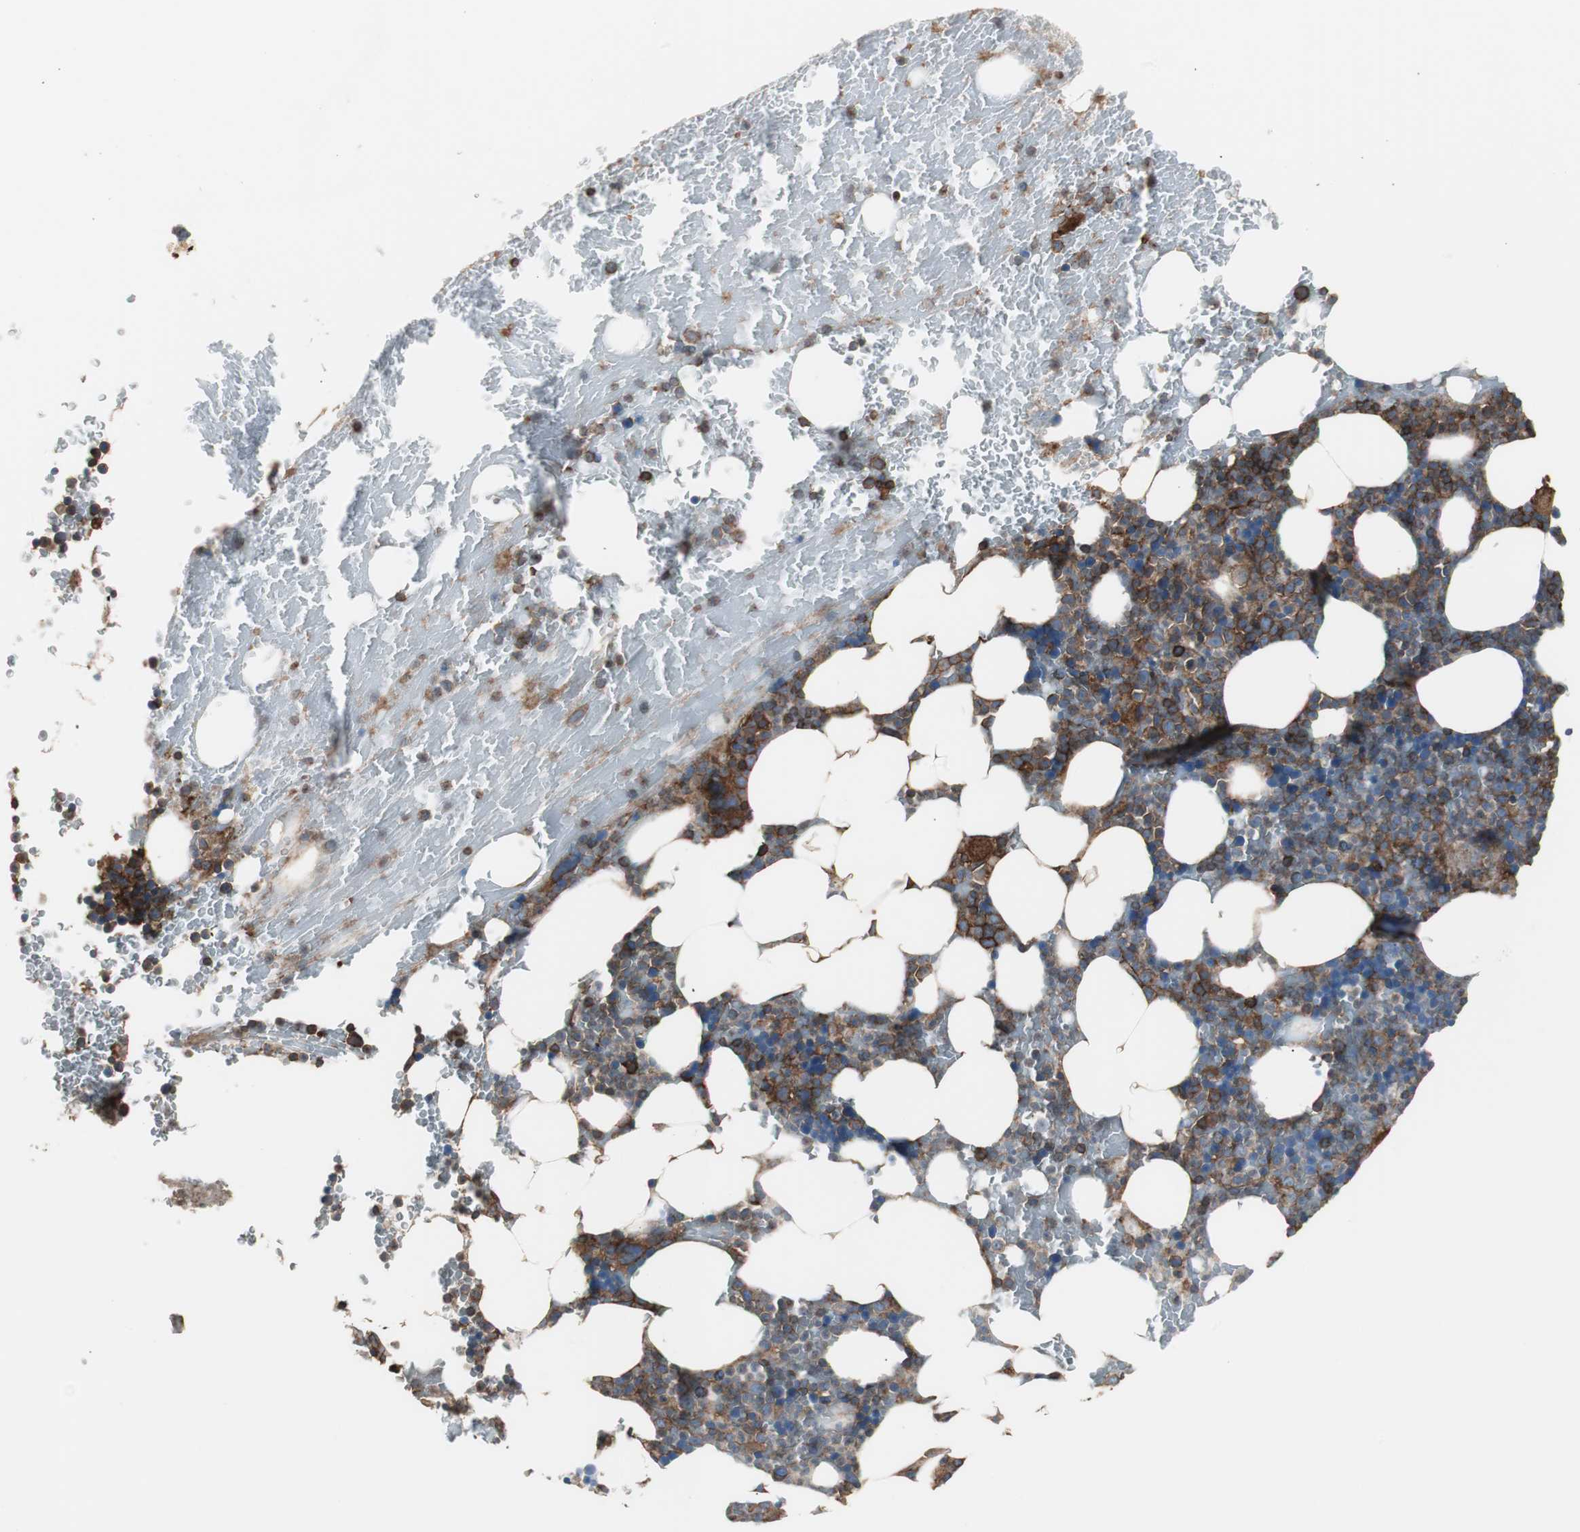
{"staining": {"intensity": "strong", "quantity": ">75%", "location": "cytoplasmic/membranous"}, "tissue": "bone marrow", "cell_type": "Hematopoietic cells", "image_type": "normal", "snomed": [{"axis": "morphology", "description": "Normal tissue, NOS"}, {"axis": "topography", "description": "Bone marrow"}], "caption": "Brown immunohistochemical staining in normal bone marrow shows strong cytoplasmic/membranous expression in approximately >75% of hematopoietic cells.", "gene": "B2M", "patient": {"sex": "female", "age": 66}}